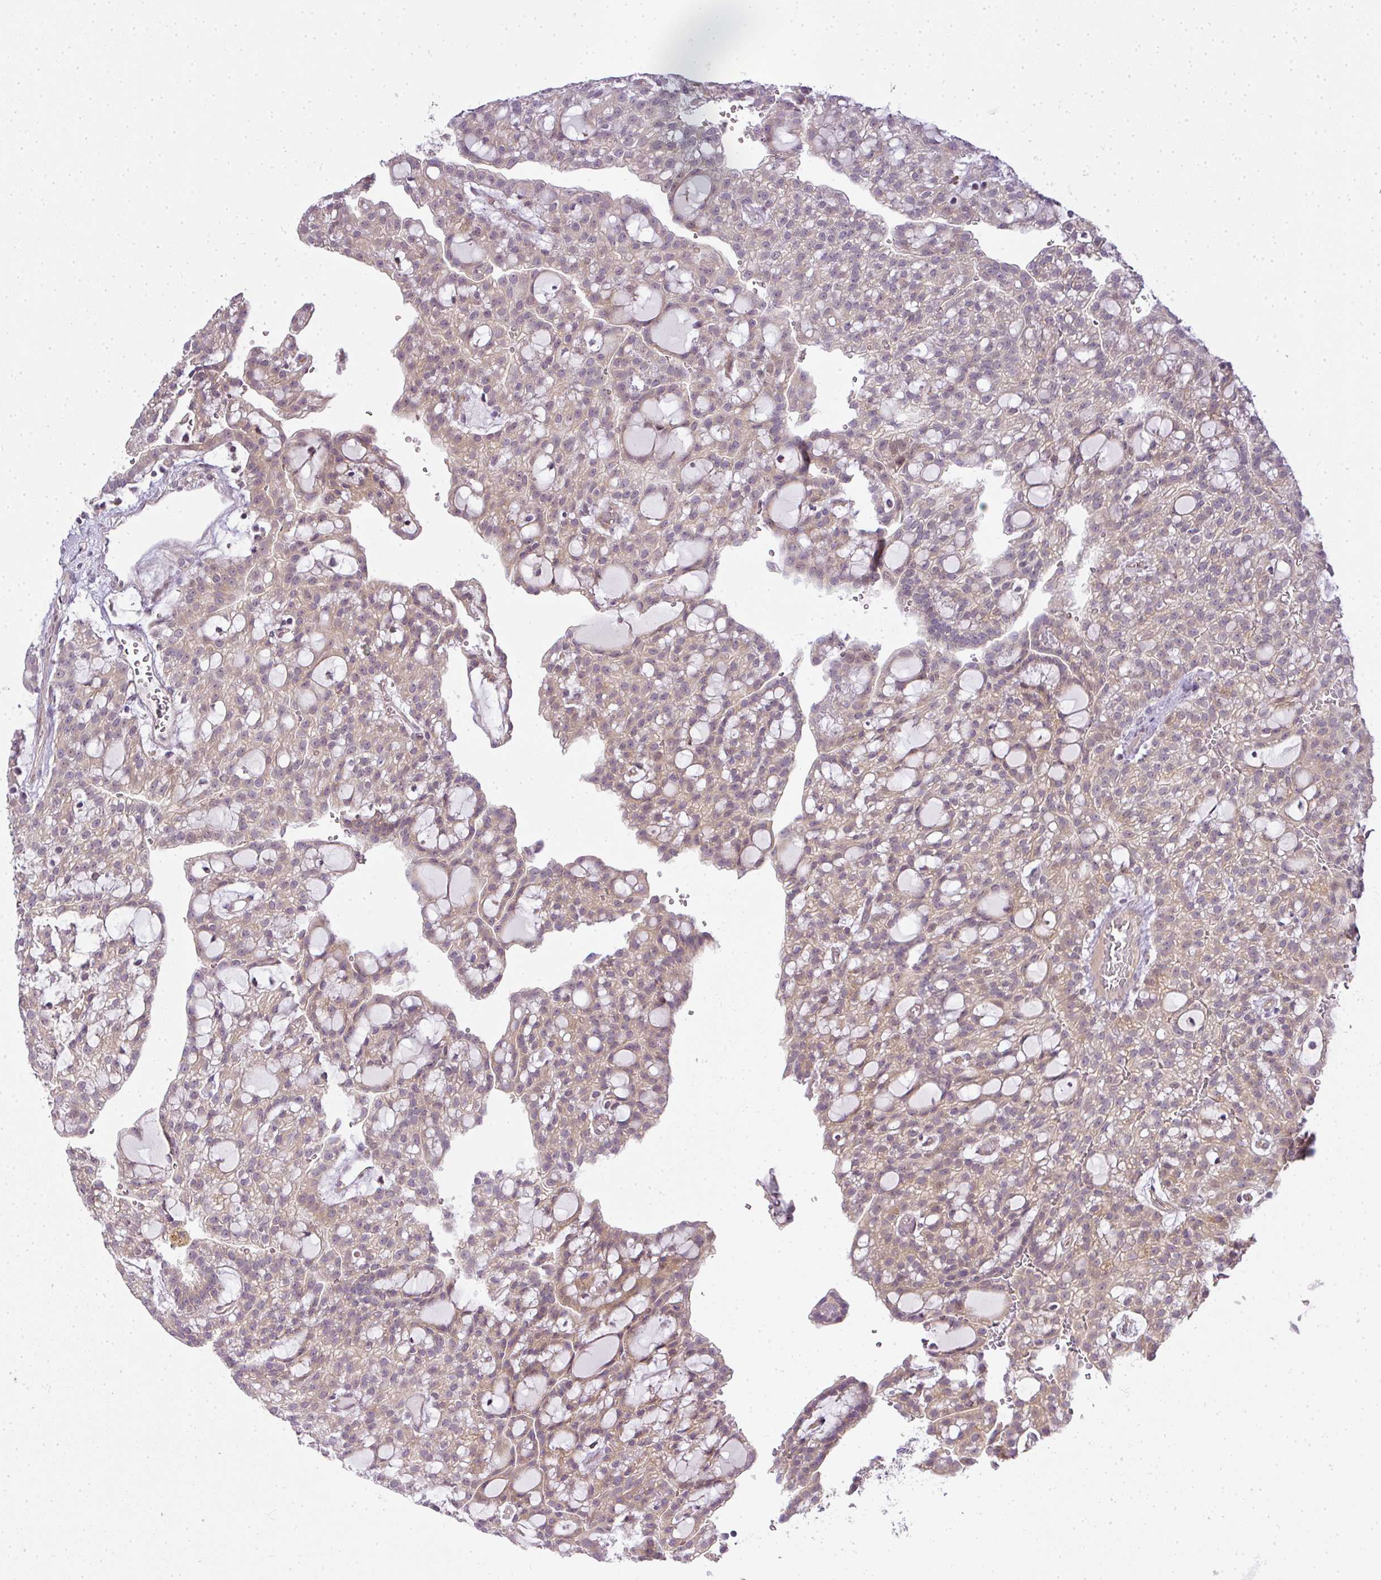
{"staining": {"intensity": "weak", "quantity": "25%-75%", "location": "cytoplasmic/membranous"}, "tissue": "renal cancer", "cell_type": "Tumor cells", "image_type": "cancer", "snomed": [{"axis": "morphology", "description": "Adenocarcinoma, NOS"}, {"axis": "topography", "description": "Kidney"}], "caption": "Tumor cells reveal low levels of weak cytoplasmic/membranous positivity in approximately 25%-75% of cells in human renal adenocarcinoma.", "gene": "MED19", "patient": {"sex": "male", "age": 63}}